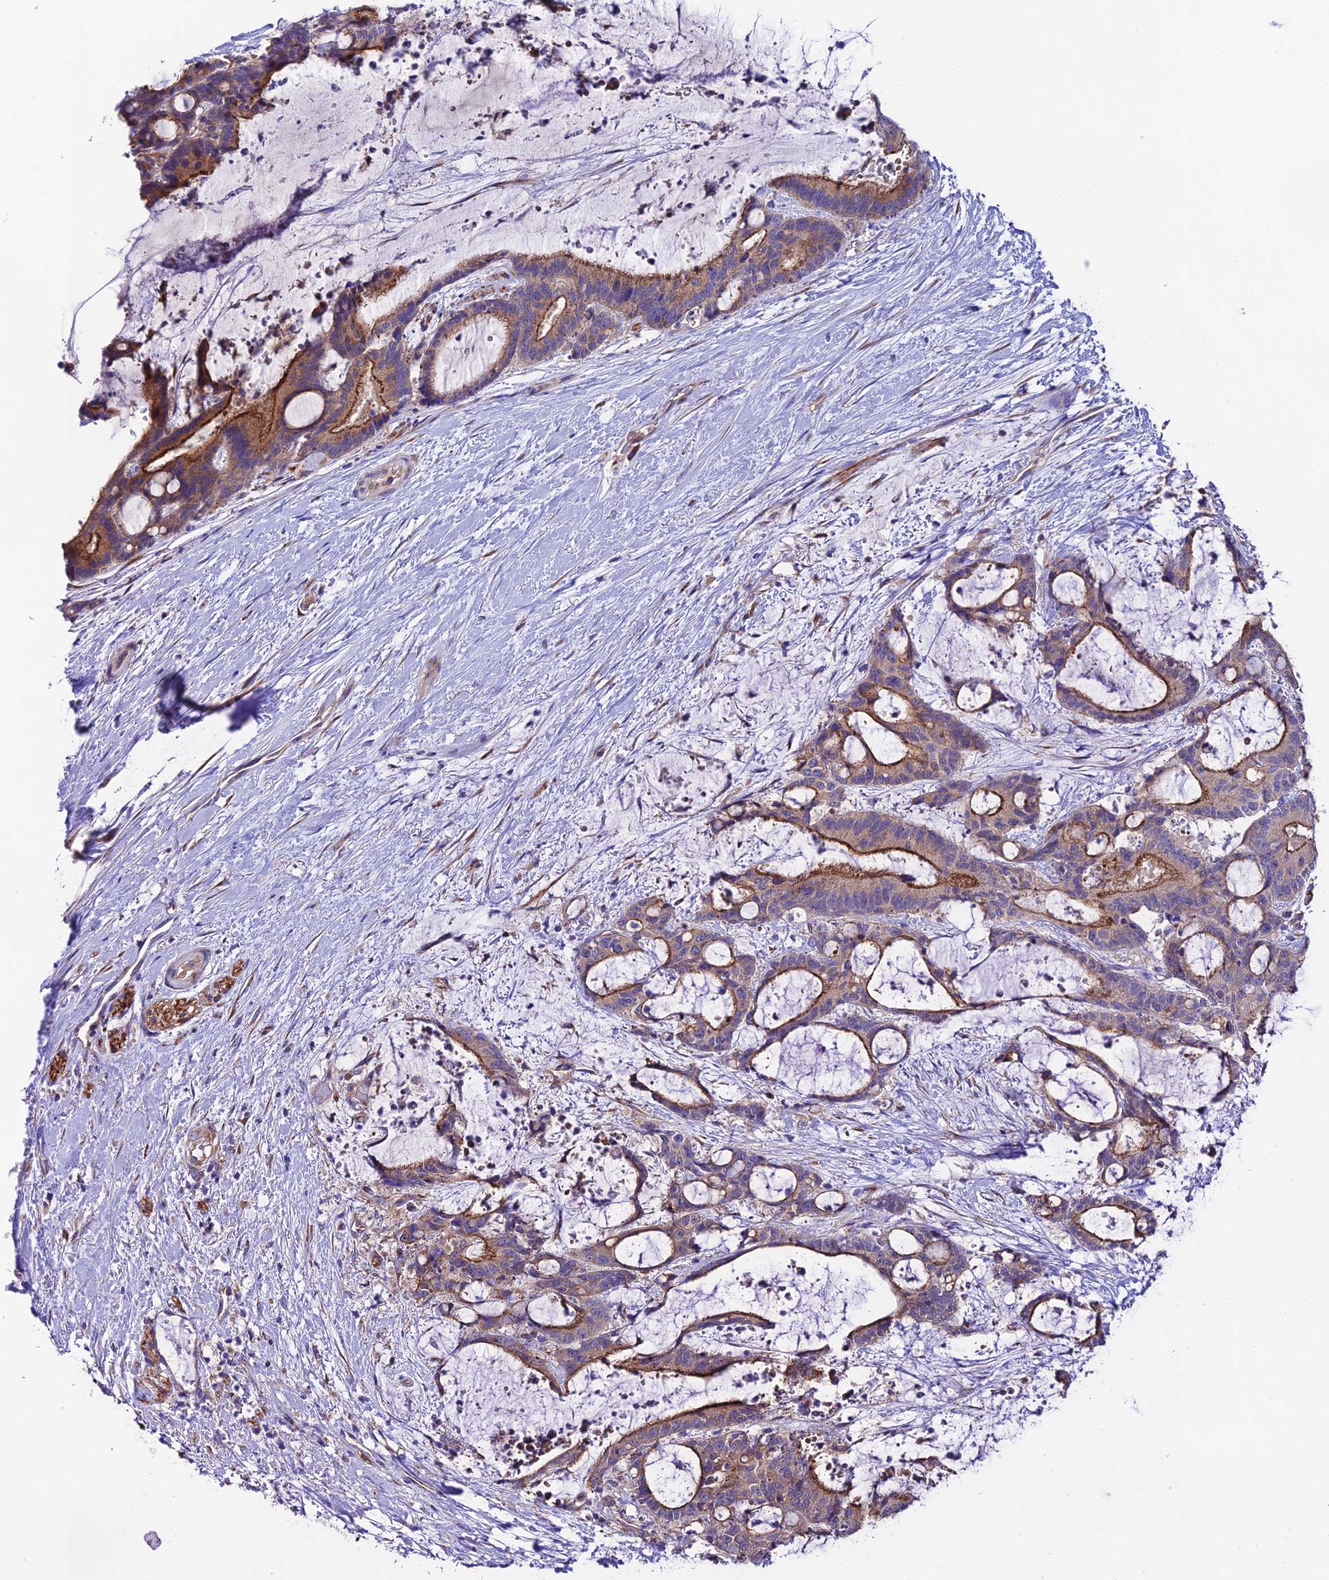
{"staining": {"intensity": "strong", "quantity": ">75%", "location": "cytoplasmic/membranous"}, "tissue": "liver cancer", "cell_type": "Tumor cells", "image_type": "cancer", "snomed": [{"axis": "morphology", "description": "Normal tissue, NOS"}, {"axis": "morphology", "description": "Cholangiocarcinoma"}, {"axis": "topography", "description": "Liver"}, {"axis": "topography", "description": "Peripheral nerve tissue"}], "caption": "Strong cytoplasmic/membranous staining for a protein is present in about >75% of tumor cells of liver cancer using immunohistochemistry (IHC).", "gene": "LACTB2", "patient": {"sex": "female", "age": 73}}